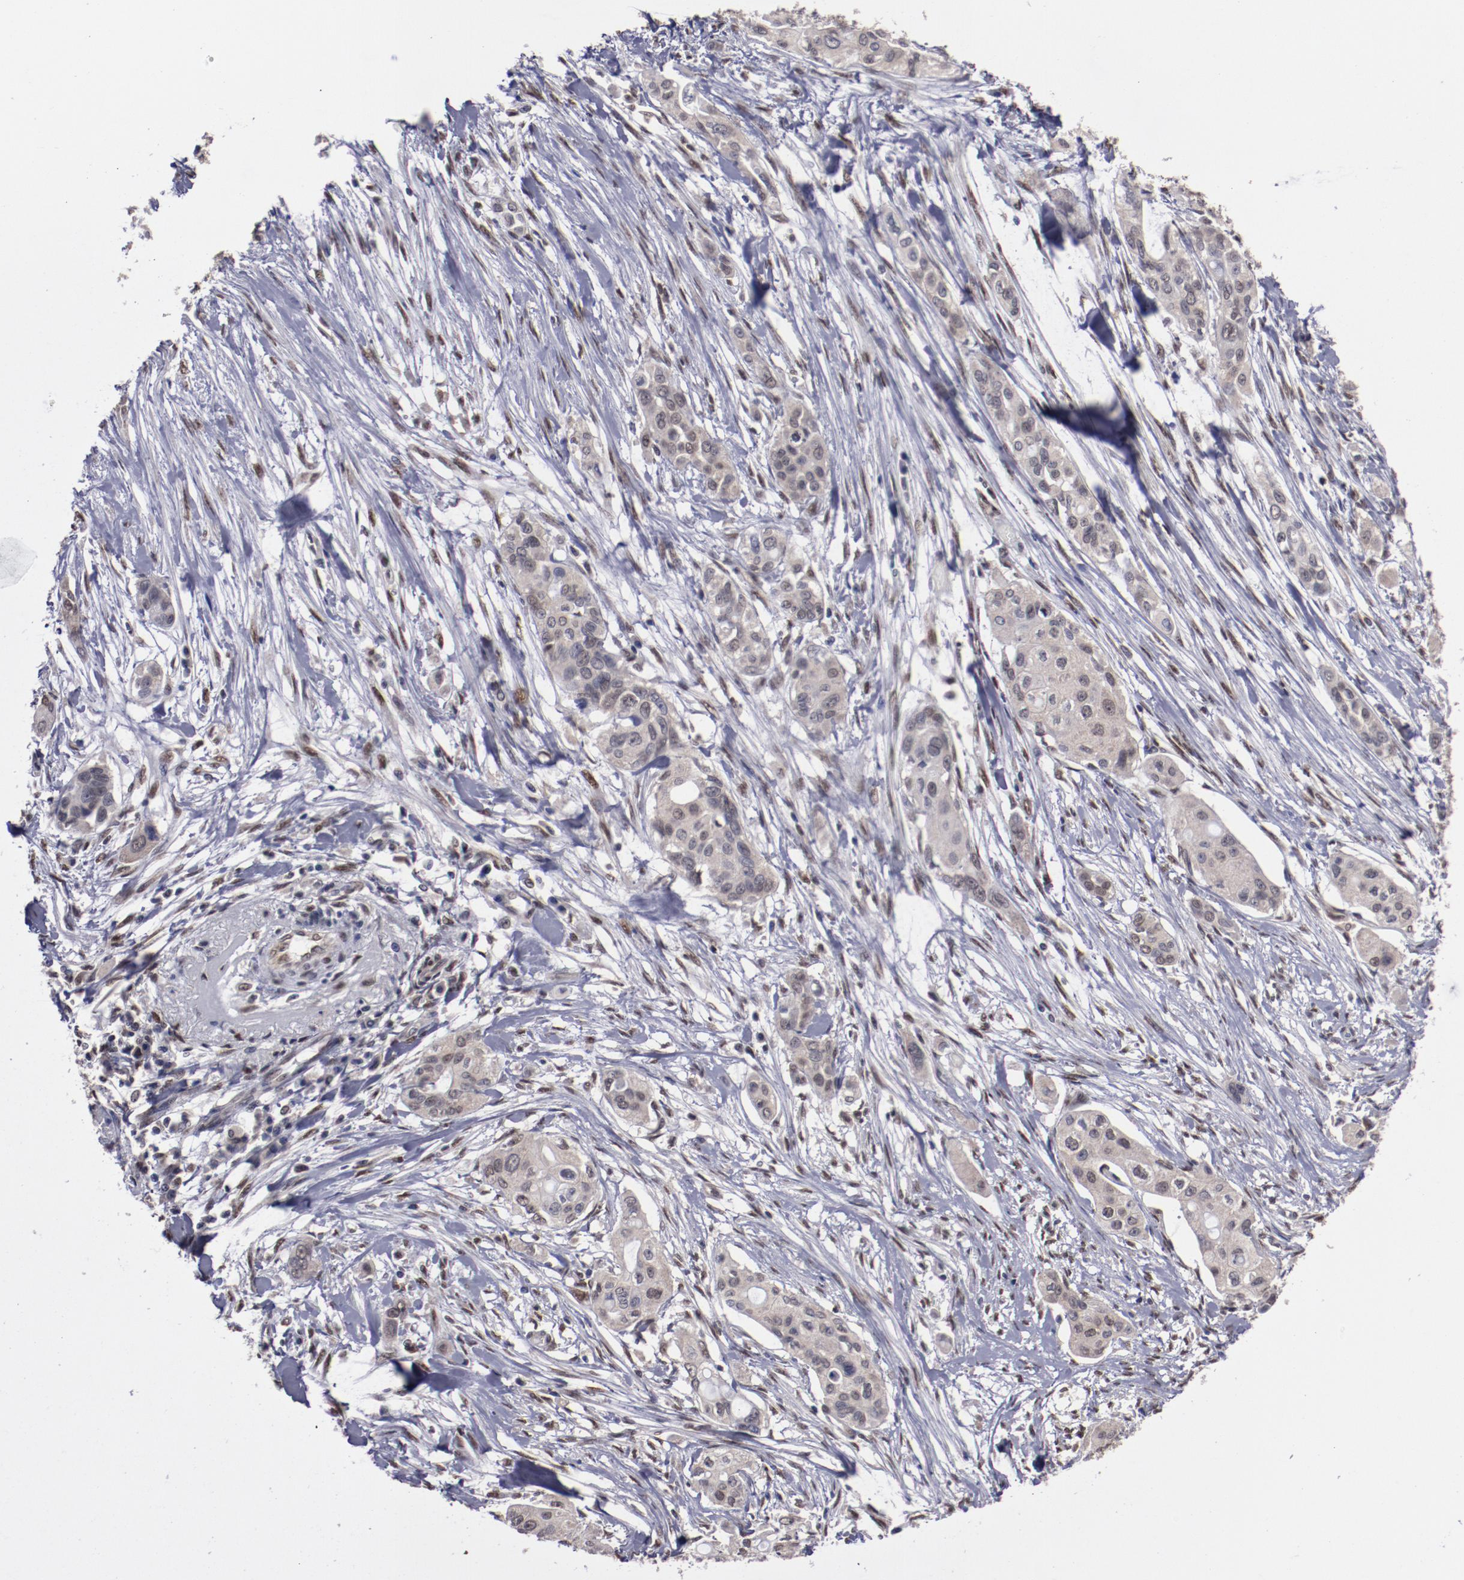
{"staining": {"intensity": "weak", "quantity": "25%-75%", "location": "cytoplasmic/membranous,nuclear"}, "tissue": "pancreatic cancer", "cell_type": "Tumor cells", "image_type": "cancer", "snomed": [{"axis": "morphology", "description": "Adenocarcinoma, NOS"}, {"axis": "topography", "description": "Pancreas"}], "caption": "Immunohistochemistry (IHC) staining of adenocarcinoma (pancreatic), which exhibits low levels of weak cytoplasmic/membranous and nuclear staining in about 25%-75% of tumor cells indicating weak cytoplasmic/membranous and nuclear protein staining. The staining was performed using DAB (3,3'-diaminobenzidine) (brown) for protein detection and nuclei were counterstained in hematoxylin (blue).", "gene": "ARNT", "patient": {"sex": "female", "age": 60}}